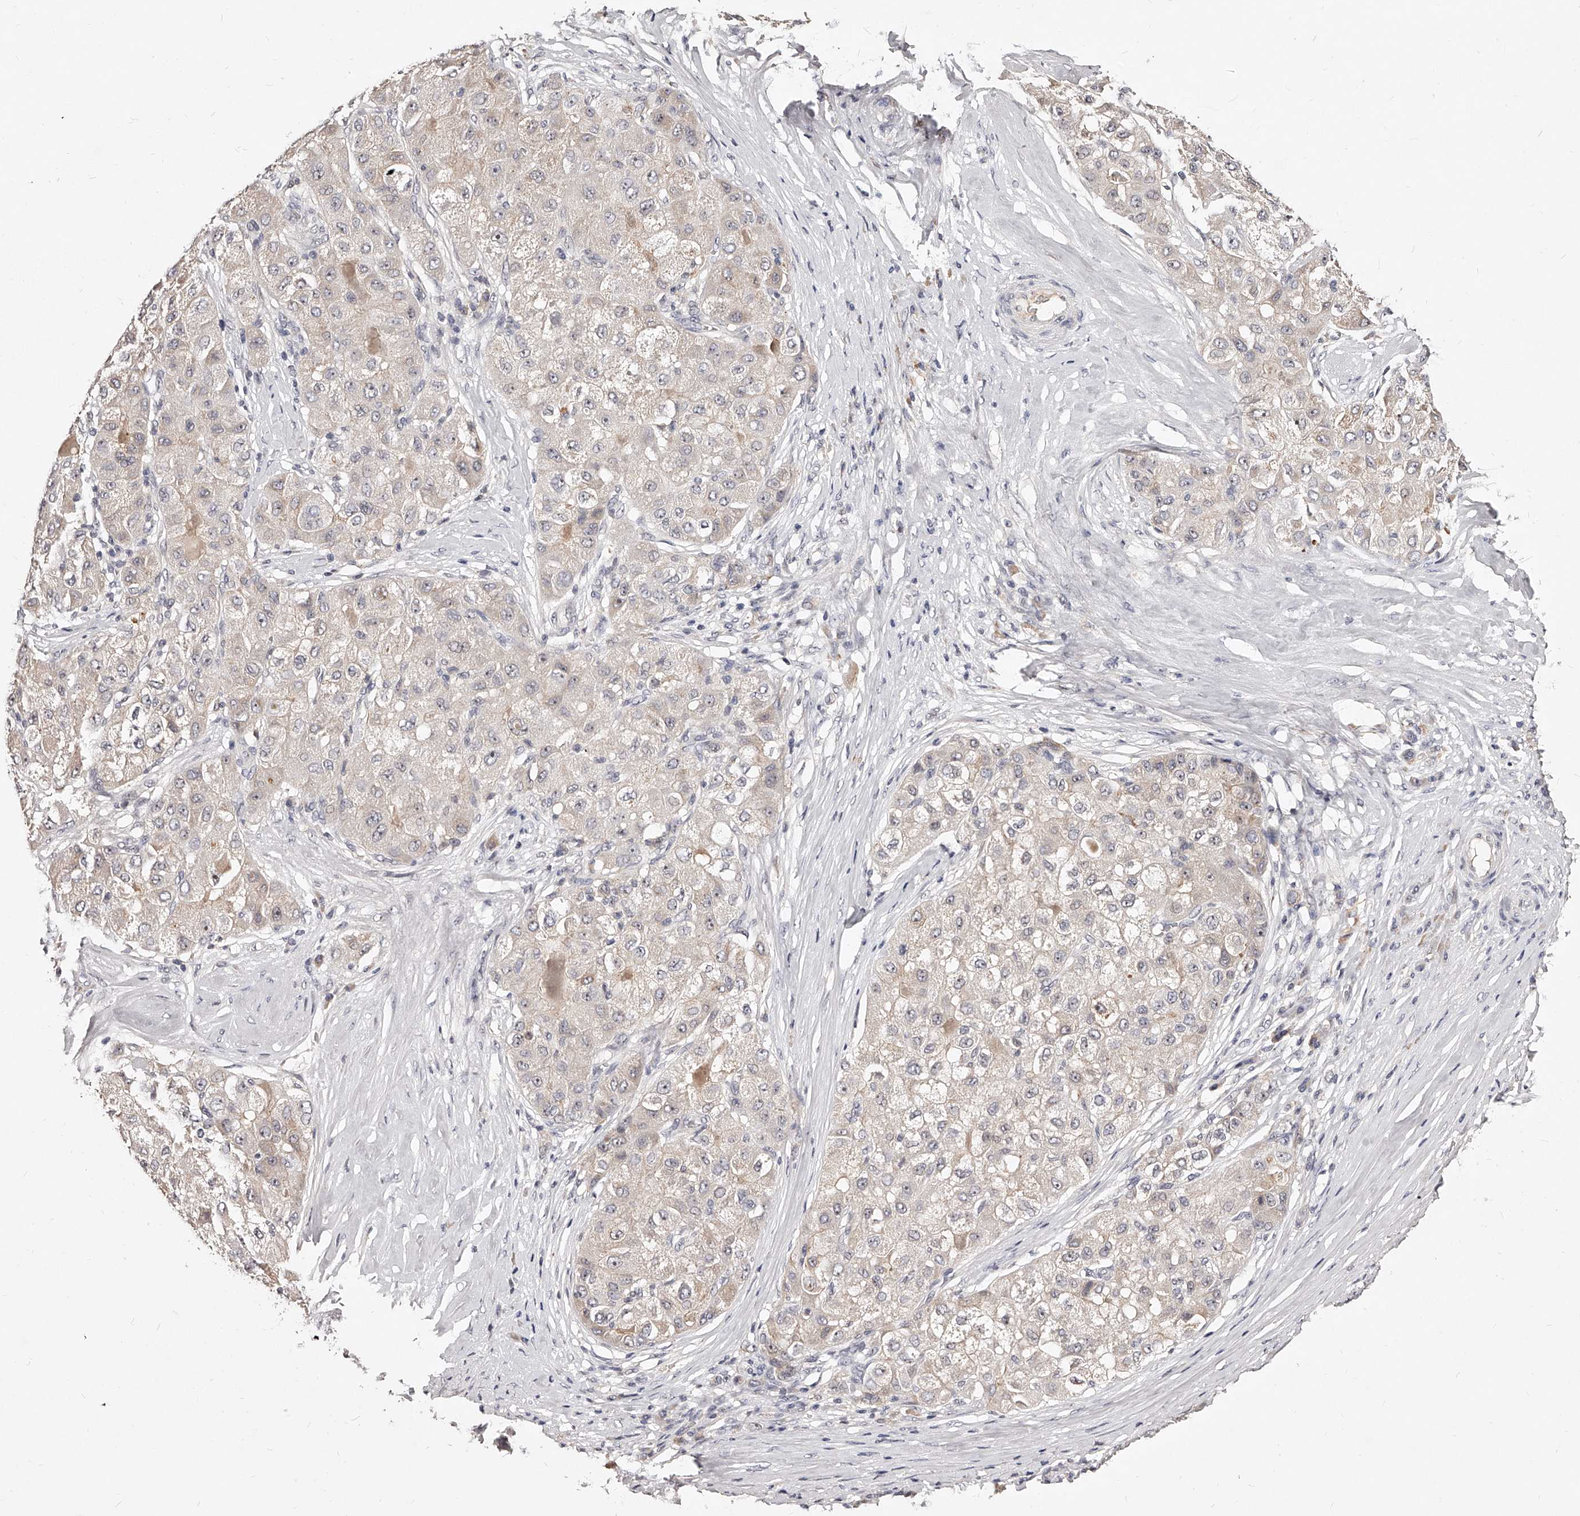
{"staining": {"intensity": "weak", "quantity": "<25%", "location": "cytoplasmic/membranous"}, "tissue": "liver cancer", "cell_type": "Tumor cells", "image_type": "cancer", "snomed": [{"axis": "morphology", "description": "Carcinoma, Hepatocellular, NOS"}, {"axis": "topography", "description": "Liver"}], "caption": "Immunohistochemistry (IHC) of liver cancer (hepatocellular carcinoma) displays no staining in tumor cells. (Stains: DAB (3,3'-diaminobenzidine) immunohistochemistry with hematoxylin counter stain, Microscopy: brightfield microscopy at high magnification).", "gene": "PHACTR1", "patient": {"sex": "male", "age": 80}}